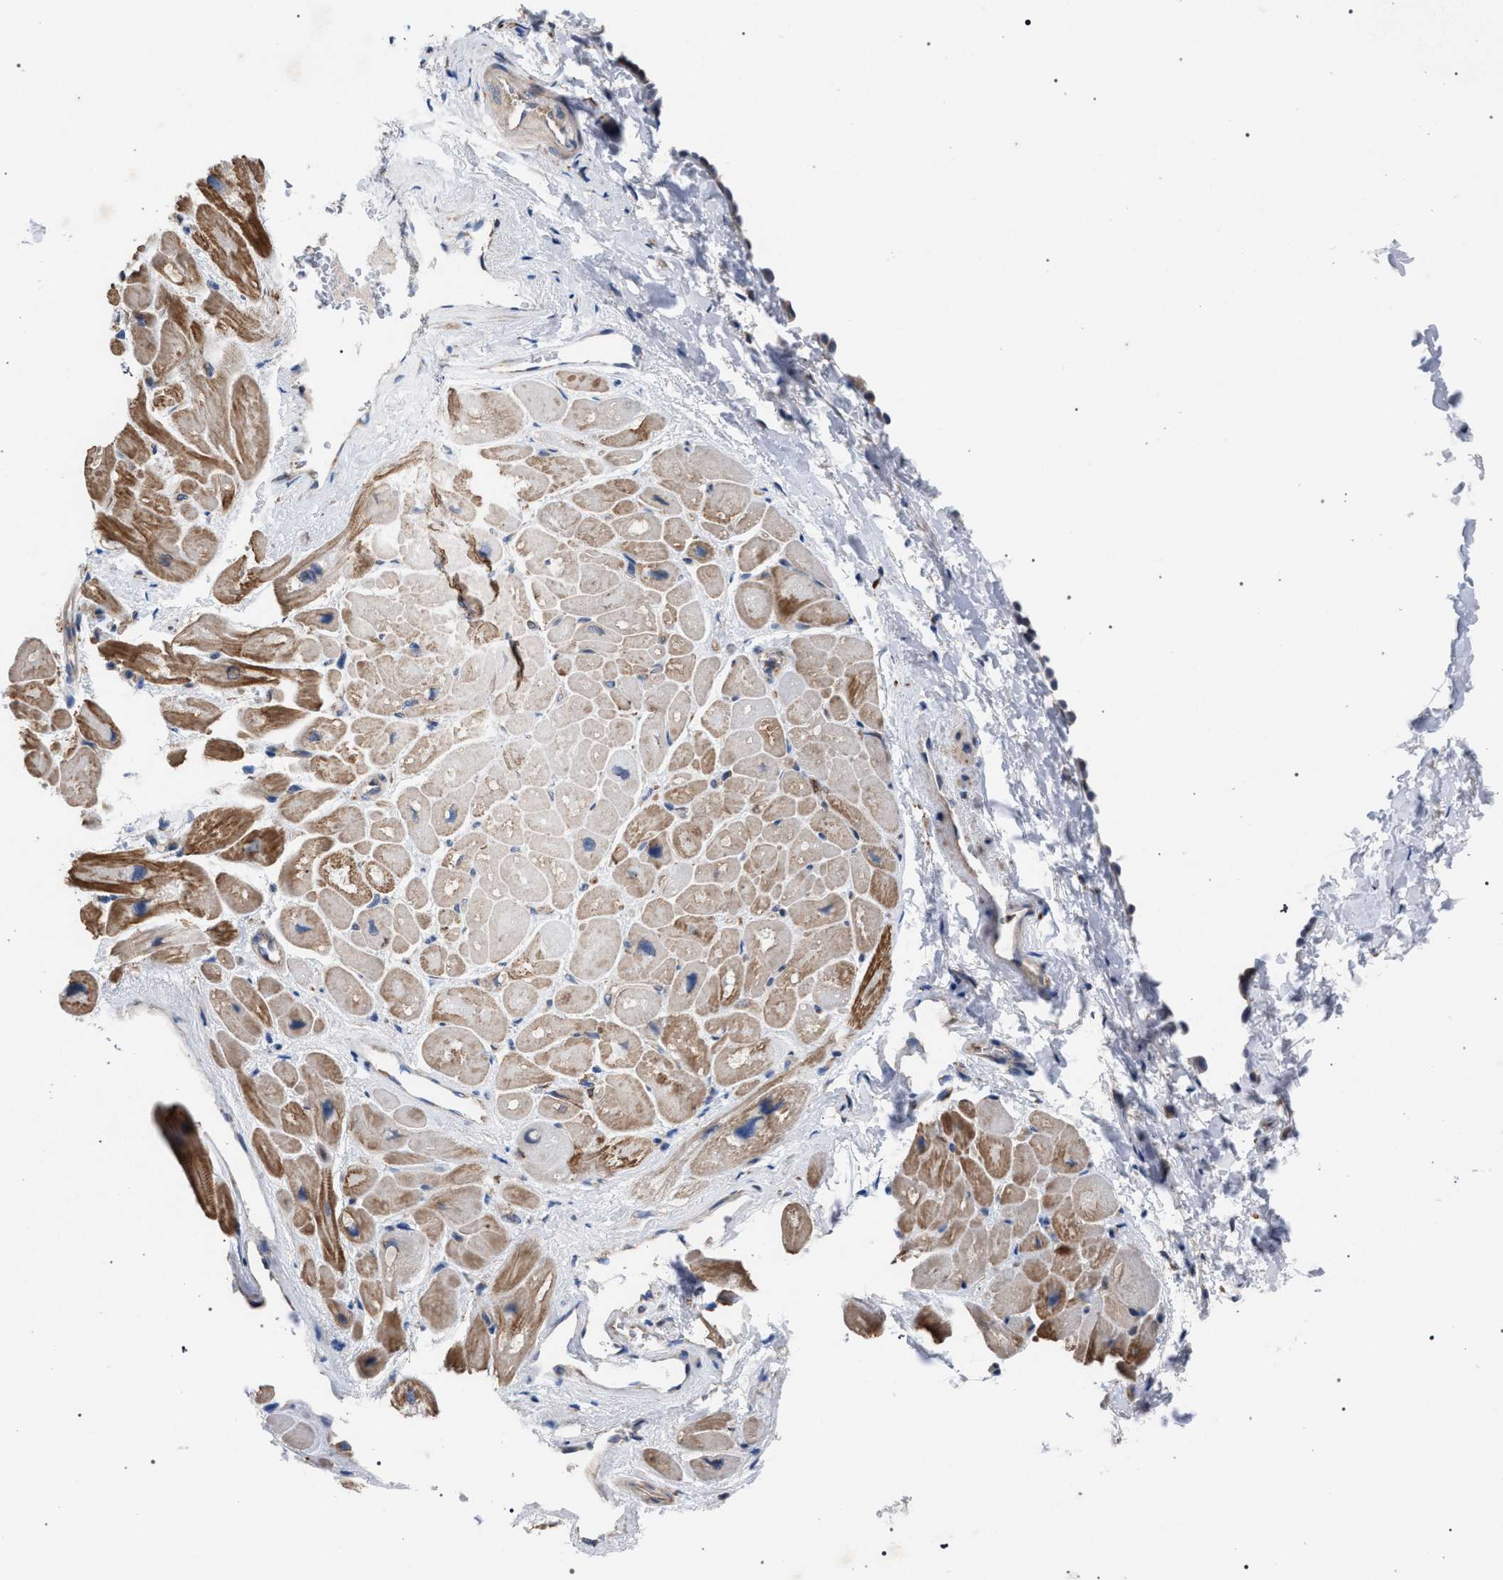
{"staining": {"intensity": "moderate", "quantity": "<25%", "location": "cytoplasmic/membranous"}, "tissue": "heart muscle", "cell_type": "Cardiomyocytes", "image_type": "normal", "snomed": [{"axis": "morphology", "description": "Normal tissue, NOS"}, {"axis": "topography", "description": "Heart"}], "caption": "Moderate cytoplasmic/membranous staining for a protein is present in about <25% of cardiomyocytes of benign heart muscle using immunohistochemistry.", "gene": "CDR2L", "patient": {"sex": "male", "age": 49}}